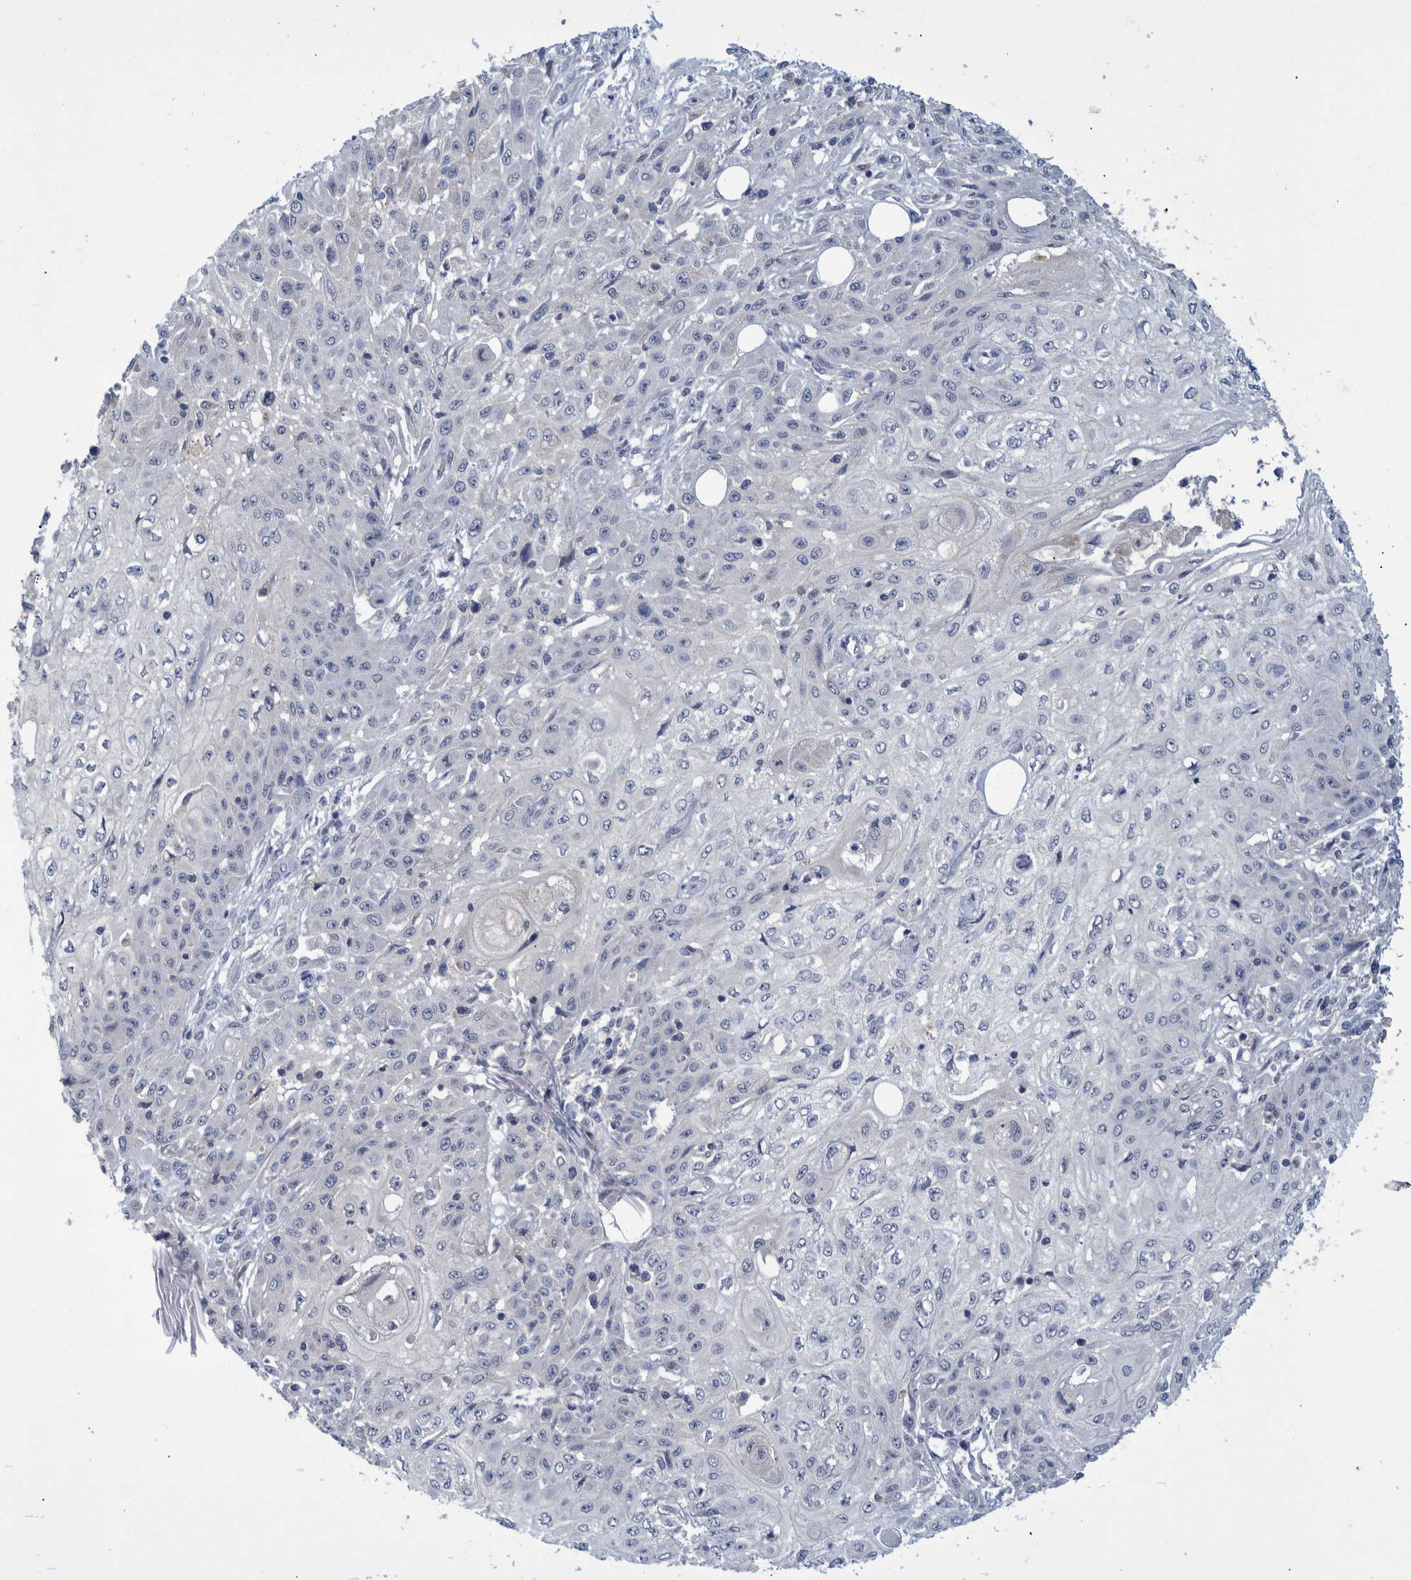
{"staining": {"intensity": "negative", "quantity": "none", "location": "none"}, "tissue": "skin cancer", "cell_type": "Tumor cells", "image_type": "cancer", "snomed": [{"axis": "morphology", "description": "Squamous cell carcinoma, NOS"}, {"axis": "morphology", "description": "Squamous cell carcinoma, metastatic, NOS"}, {"axis": "topography", "description": "Skin"}, {"axis": "topography", "description": "Lymph node"}], "caption": "This is an immunohistochemistry image of metastatic squamous cell carcinoma (skin). There is no positivity in tumor cells.", "gene": "PCYT2", "patient": {"sex": "male", "age": 75}}